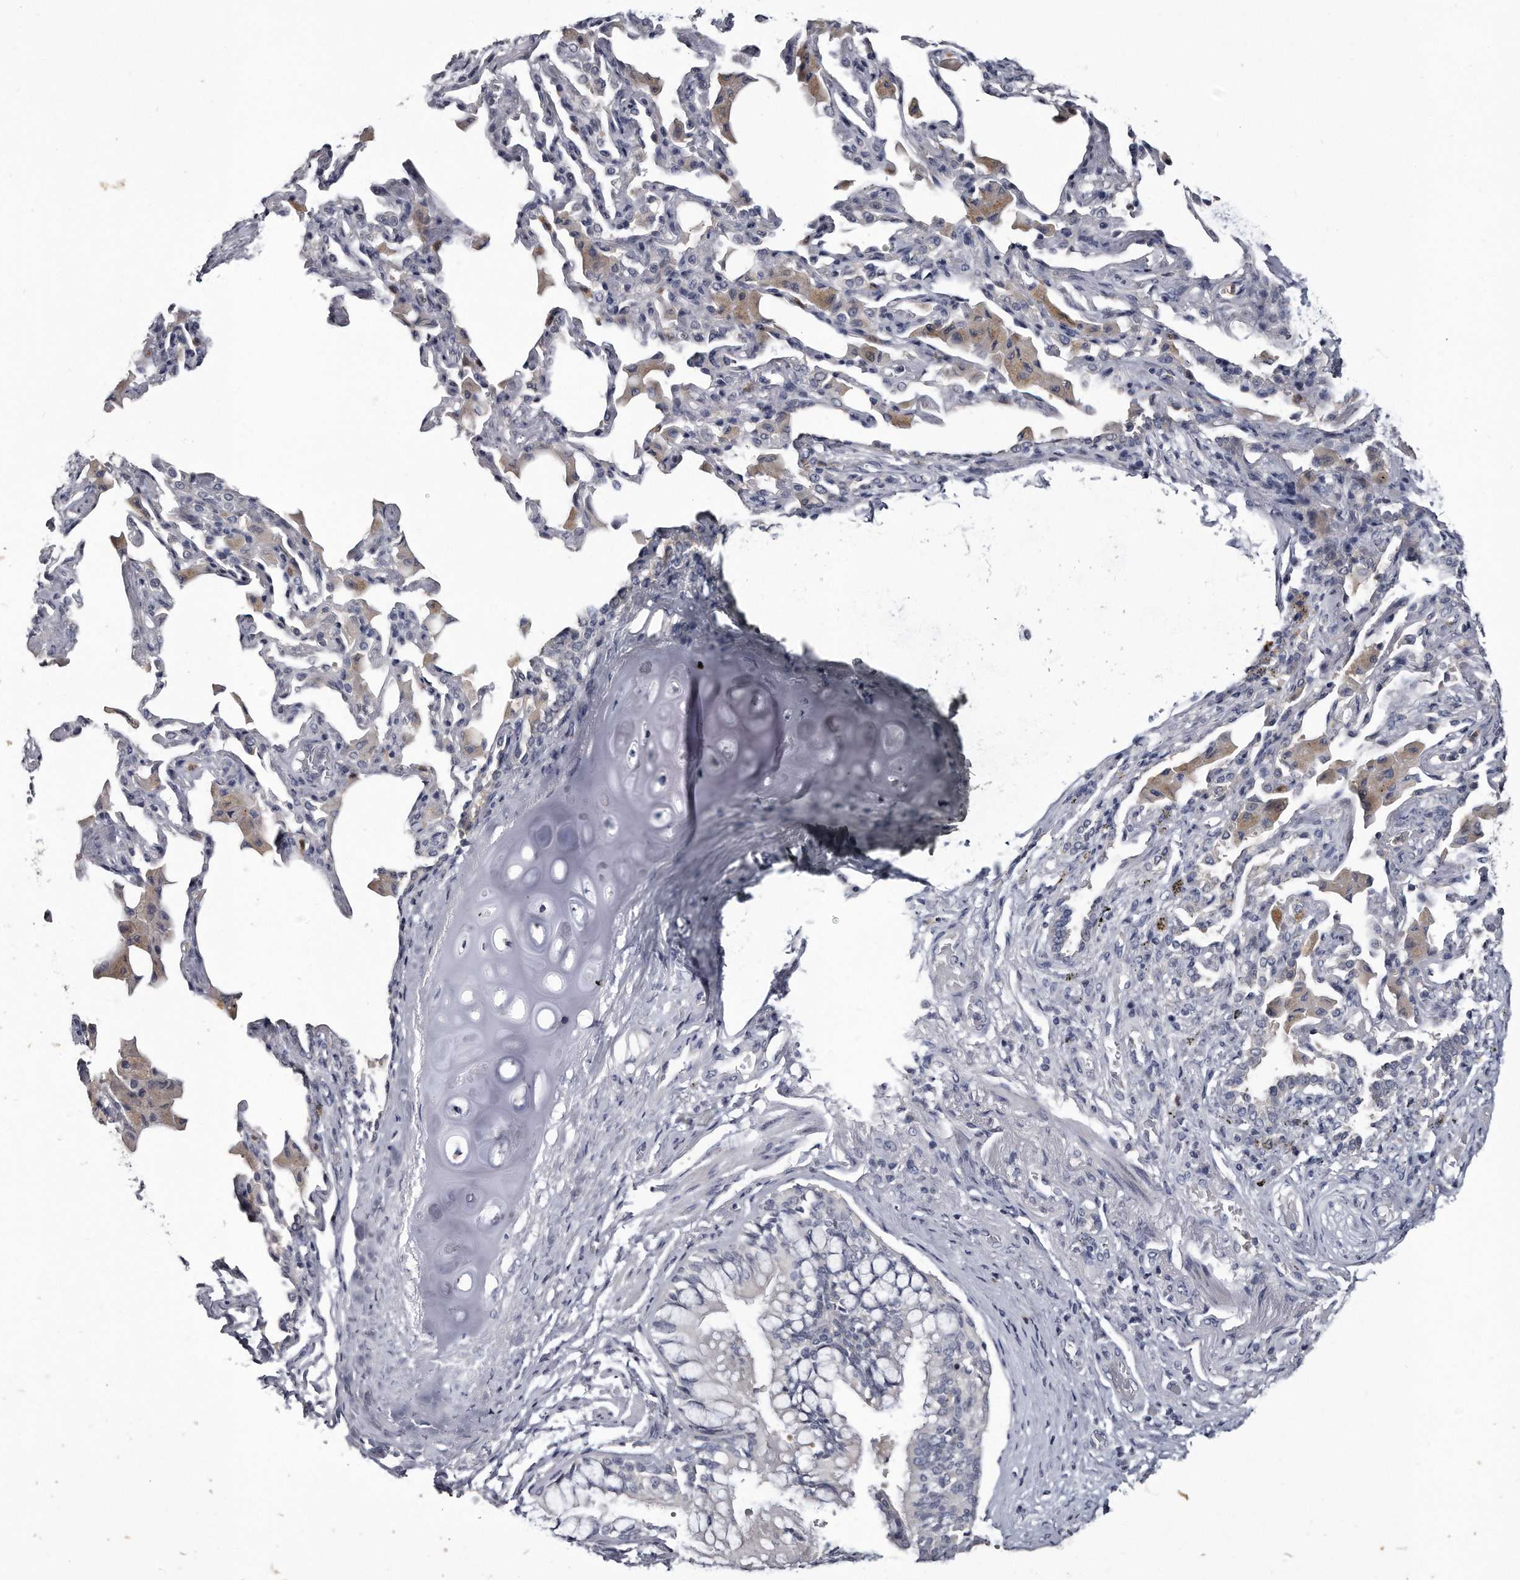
{"staining": {"intensity": "weak", "quantity": "25%-75%", "location": "cytoplasmic/membranous"}, "tissue": "bronchus", "cell_type": "Respiratory epithelial cells", "image_type": "normal", "snomed": [{"axis": "morphology", "description": "Normal tissue, NOS"}, {"axis": "morphology", "description": "Inflammation, NOS"}, {"axis": "topography", "description": "Lung"}], "caption": "A brown stain labels weak cytoplasmic/membranous staining of a protein in respiratory epithelial cells of benign bronchus. The protein is stained brown, and the nuclei are stained in blue (DAB IHC with brightfield microscopy, high magnification).", "gene": "GAPVD1", "patient": {"sex": "female", "age": 46}}